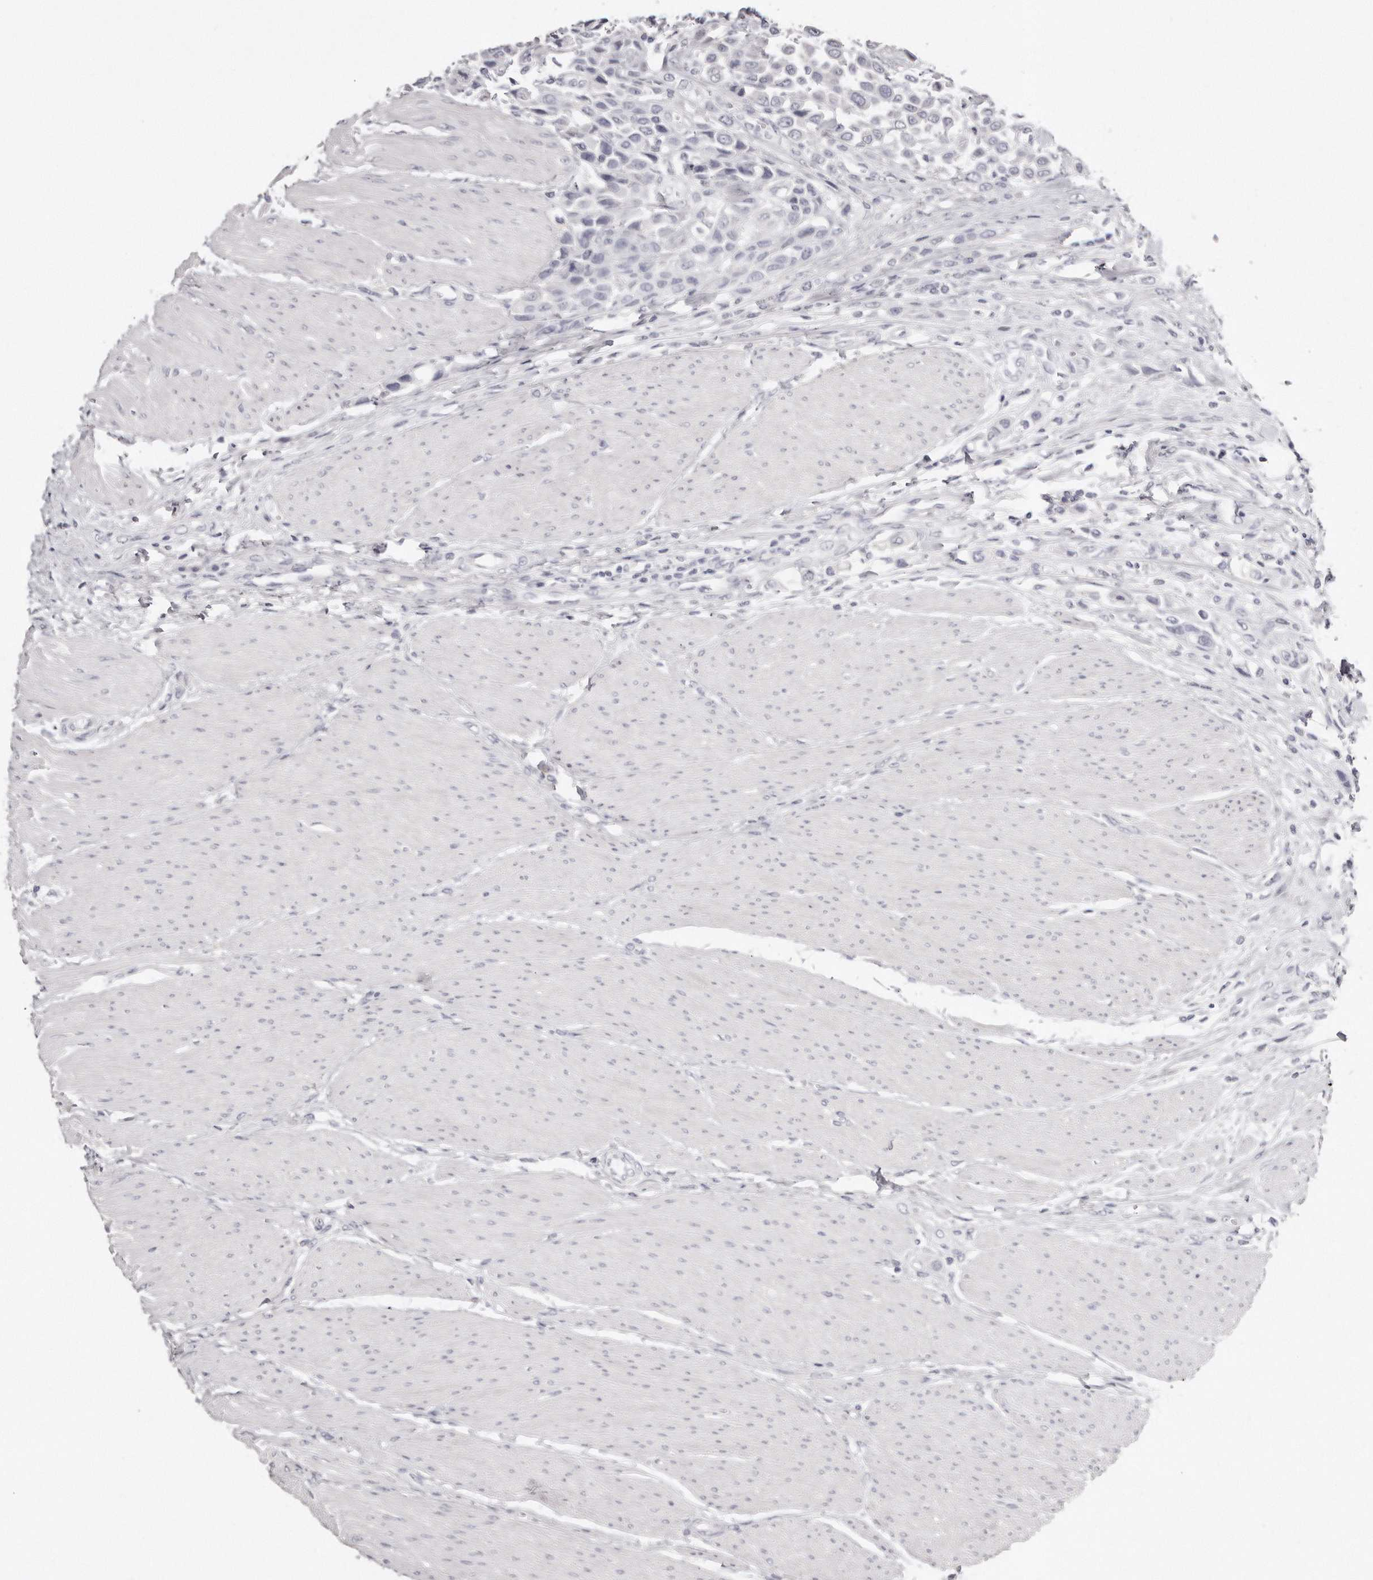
{"staining": {"intensity": "negative", "quantity": "none", "location": "none"}, "tissue": "urothelial cancer", "cell_type": "Tumor cells", "image_type": "cancer", "snomed": [{"axis": "morphology", "description": "Urothelial carcinoma, High grade"}, {"axis": "topography", "description": "Urinary bladder"}], "caption": "This is an immunohistochemistry (IHC) photomicrograph of human urothelial cancer. There is no staining in tumor cells.", "gene": "AKNAD1", "patient": {"sex": "male", "age": 50}}